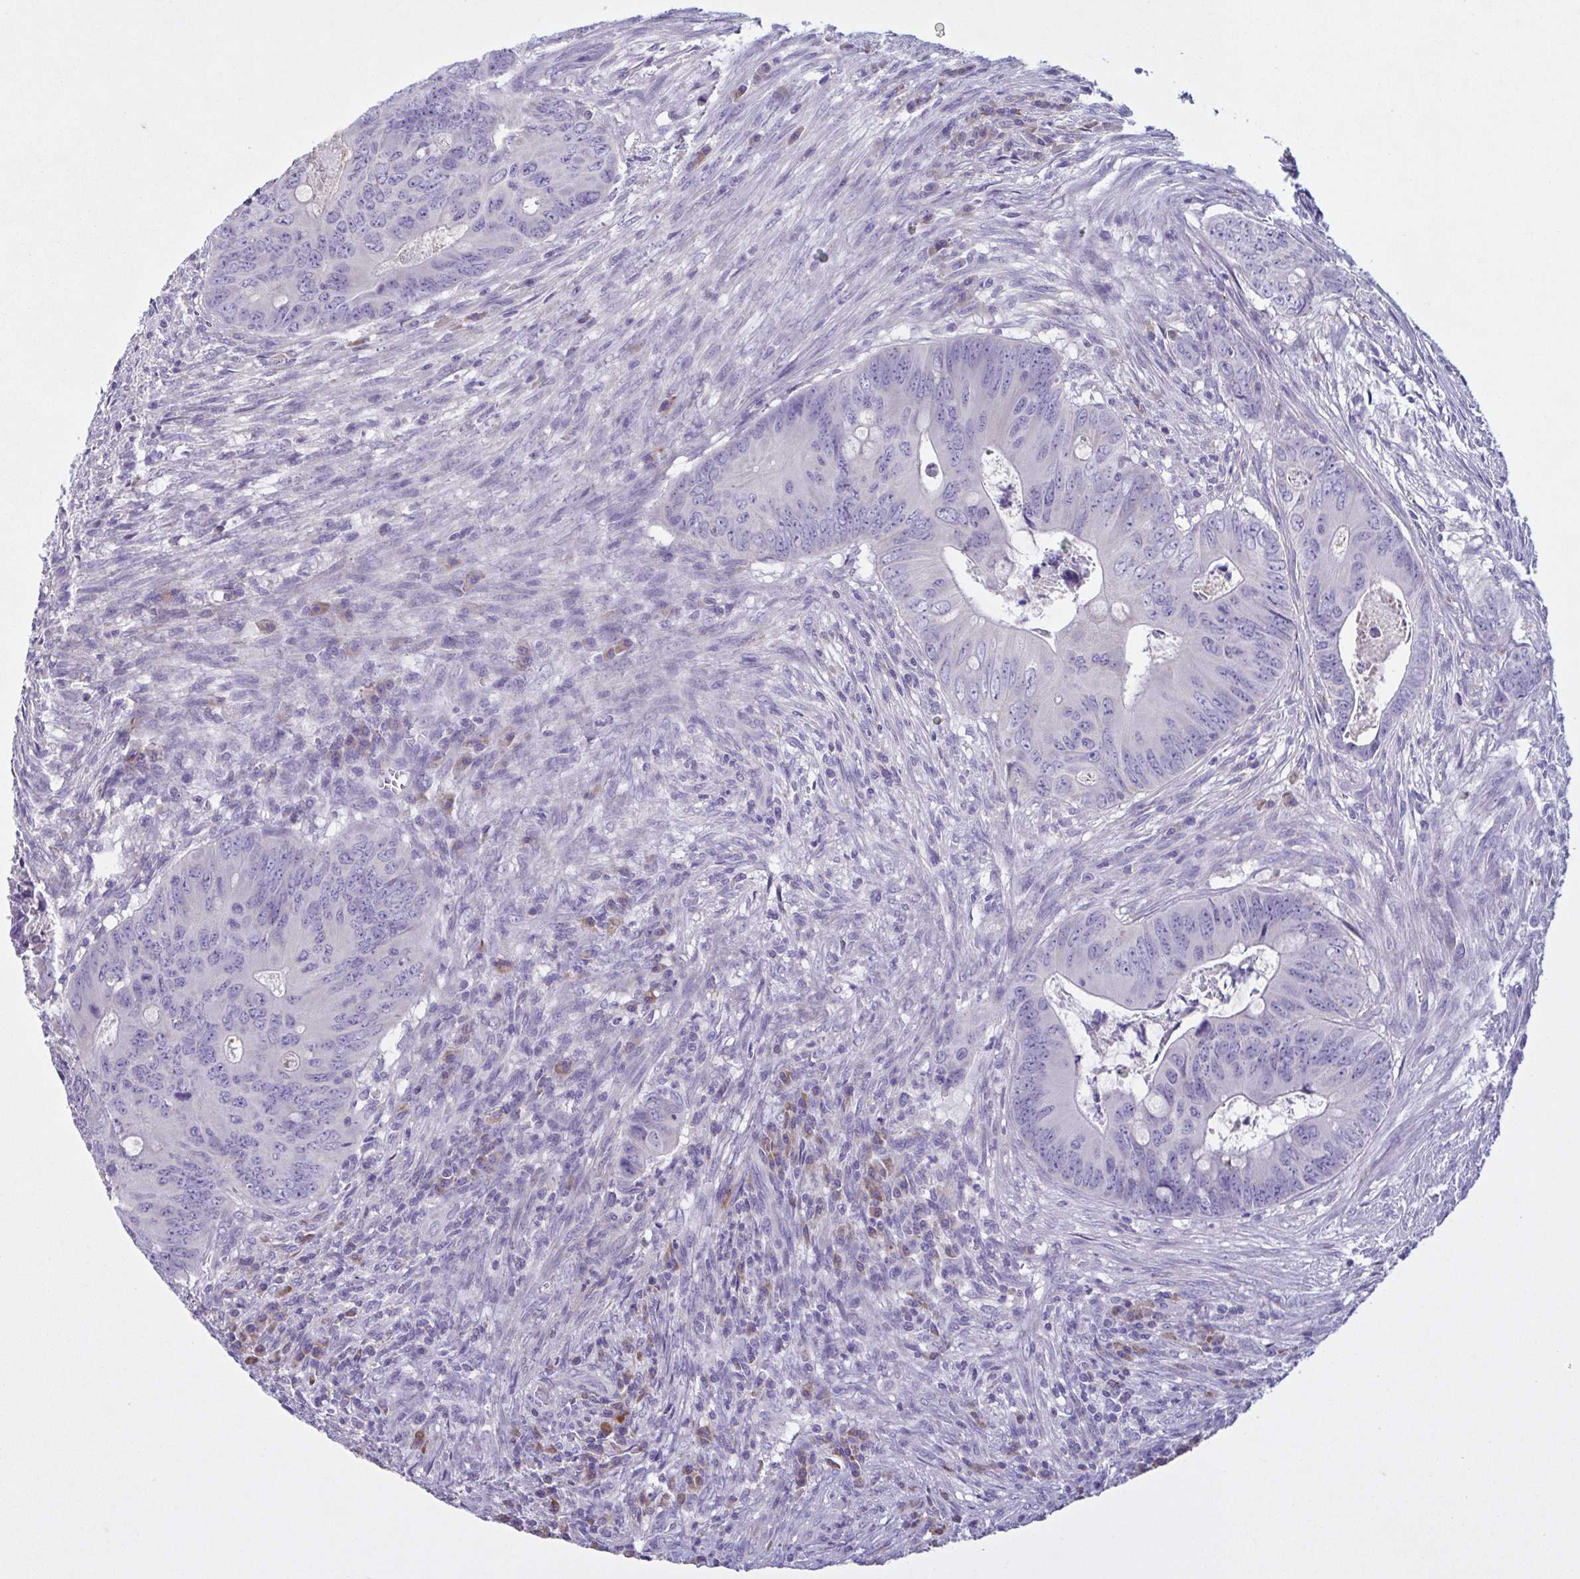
{"staining": {"intensity": "negative", "quantity": "none", "location": "none"}, "tissue": "colorectal cancer", "cell_type": "Tumor cells", "image_type": "cancer", "snomed": [{"axis": "morphology", "description": "Adenocarcinoma, NOS"}, {"axis": "topography", "description": "Colon"}], "caption": "This is an immunohistochemistry histopathology image of colorectal adenocarcinoma. There is no staining in tumor cells.", "gene": "F13B", "patient": {"sex": "female", "age": 74}}